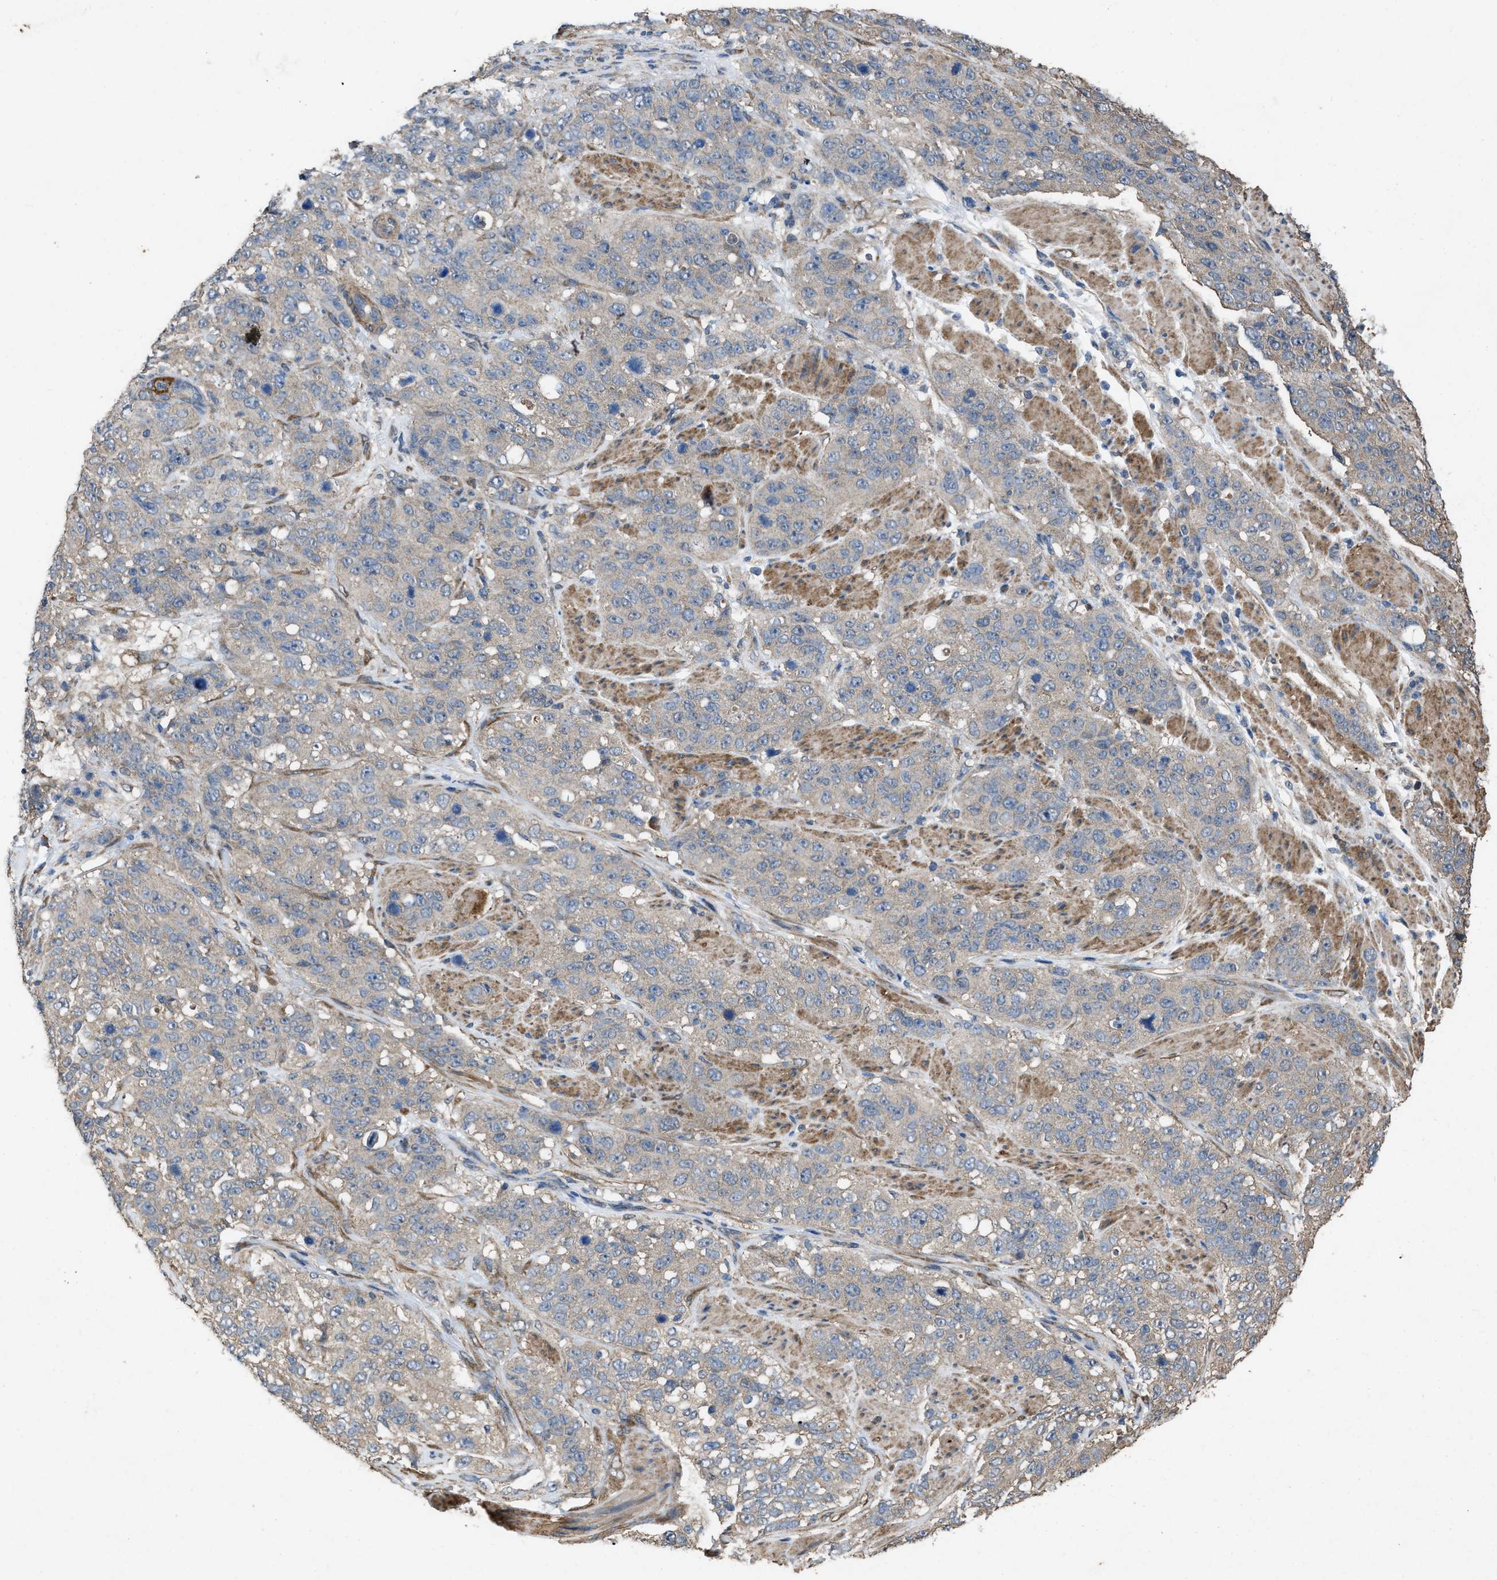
{"staining": {"intensity": "weak", "quantity": "<25%", "location": "cytoplasmic/membranous"}, "tissue": "stomach cancer", "cell_type": "Tumor cells", "image_type": "cancer", "snomed": [{"axis": "morphology", "description": "Adenocarcinoma, NOS"}, {"axis": "topography", "description": "Stomach"}], "caption": "A histopathology image of stomach cancer stained for a protein displays no brown staining in tumor cells.", "gene": "ARL6", "patient": {"sex": "male", "age": 48}}